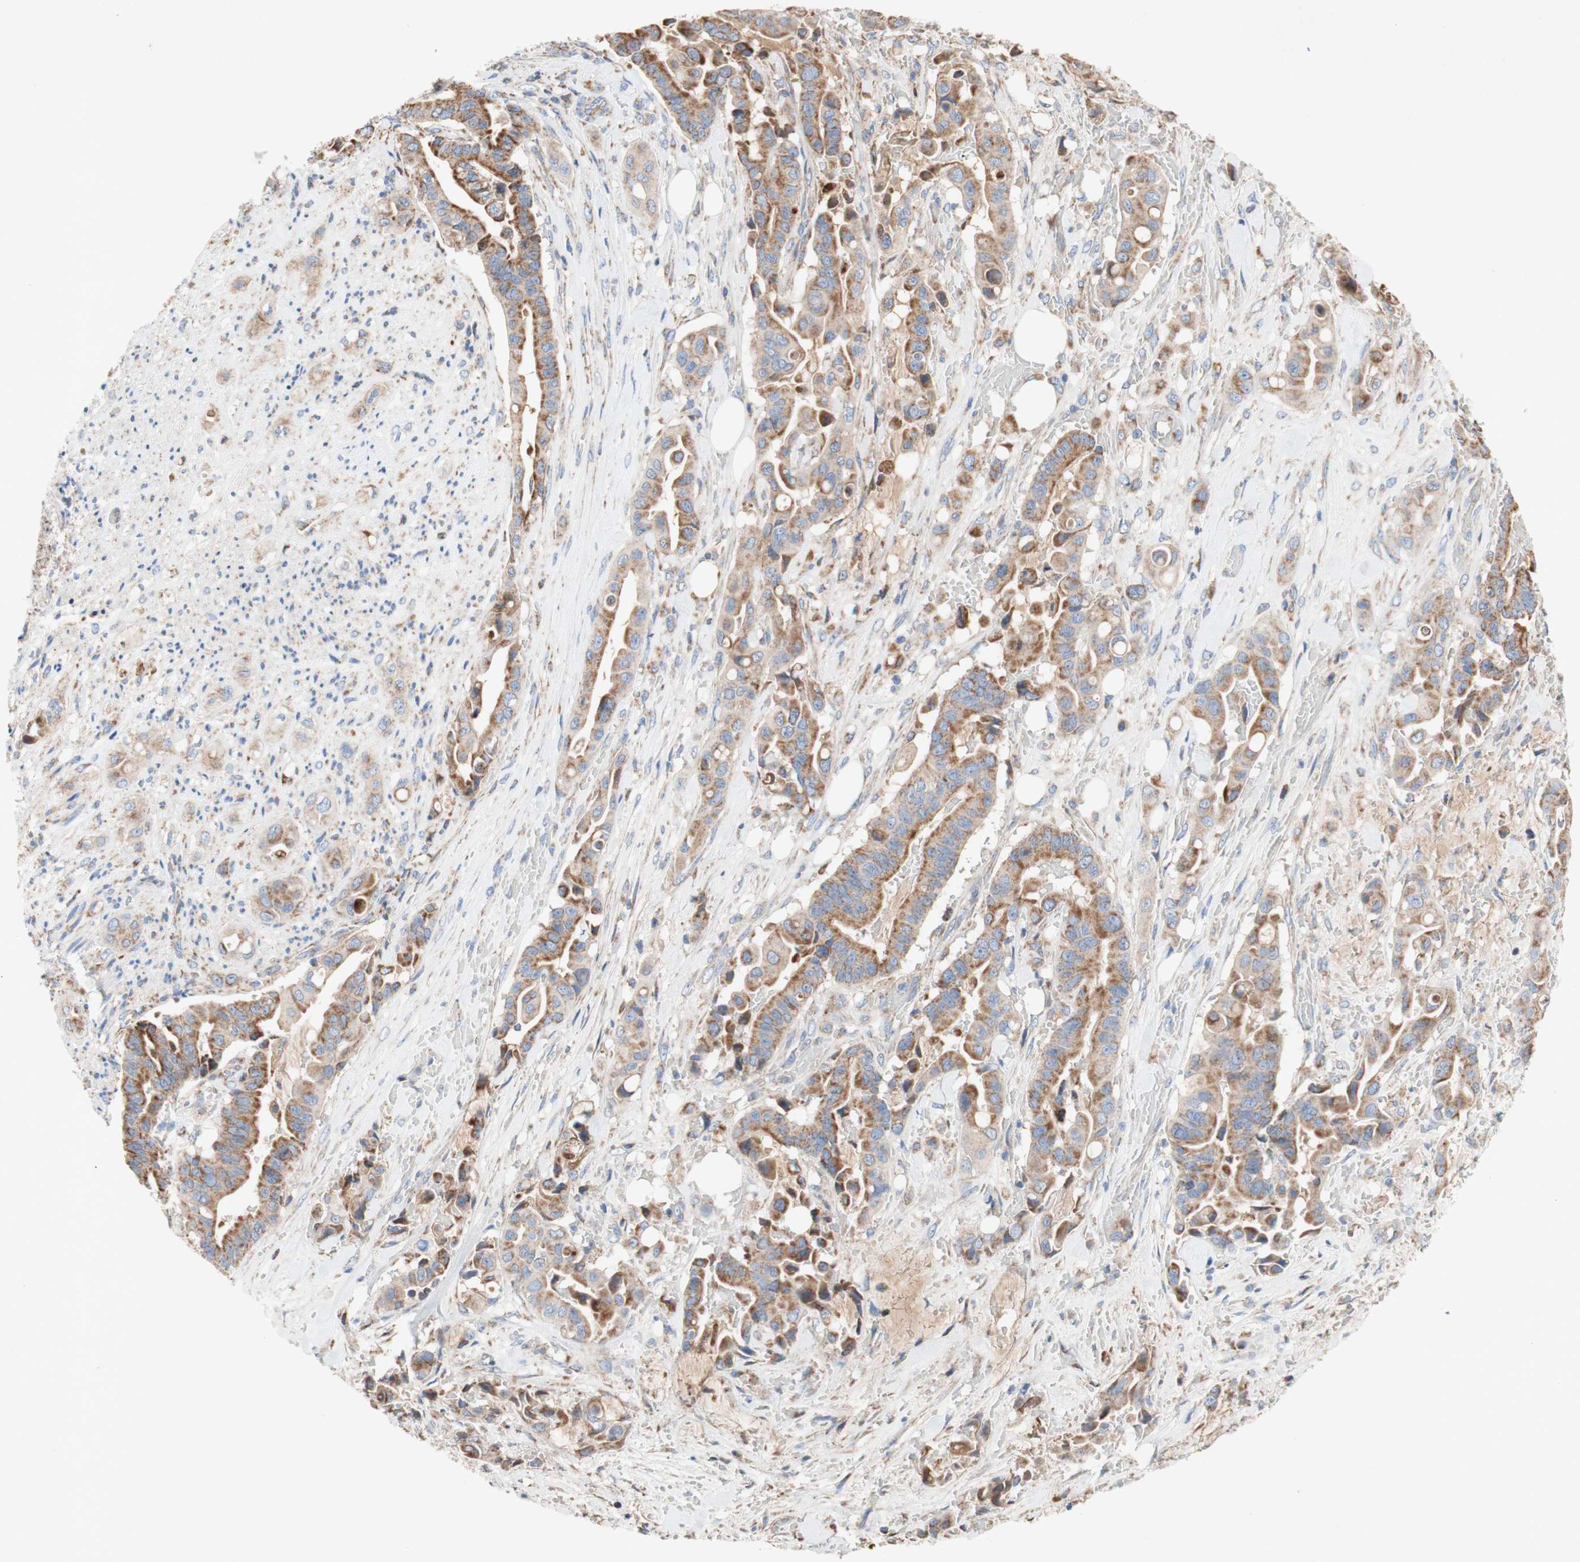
{"staining": {"intensity": "moderate", "quantity": ">75%", "location": "cytoplasmic/membranous"}, "tissue": "liver cancer", "cell_type": "Tumor cells", "image_type": "cancer", "snomed": [{"axis": "morphology", "description": "Cholangiocarcinoma"}, {"axis": "topography", "description": "Liver"}], "caption": "Protein expression analysis of human liver cholangiocarcinoma reveals moderate cytoplasmic/membranous positivity in approximately >75% of tumor cells. (DAB (3,3'-diaminobenzidine) = brown stain, brightfield microscopy at high magnification).", "gene": "SDHB", "patient": {"sex": "female", "age": 61}}